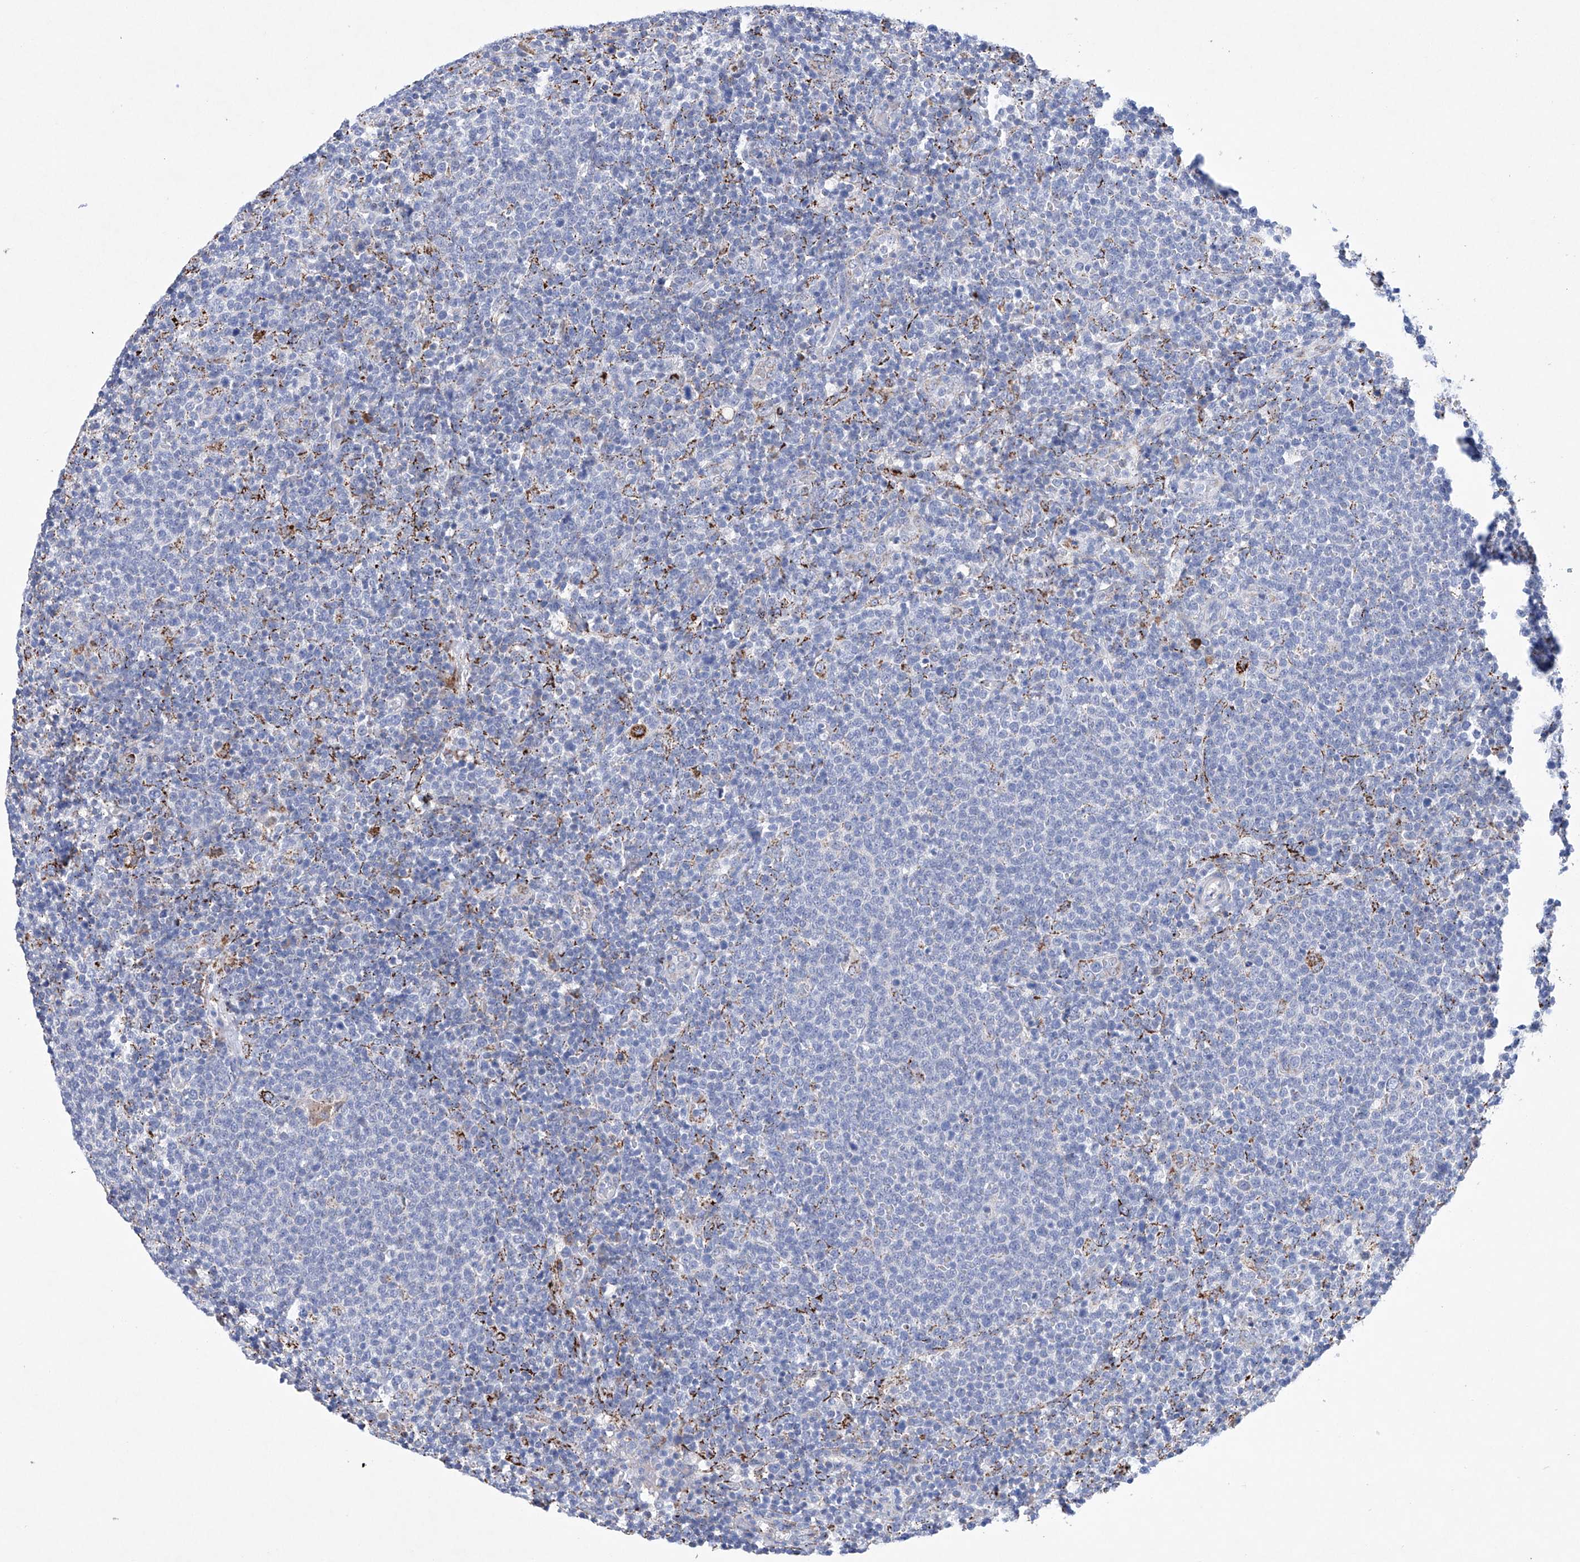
{"staining": {"intensity": "negative", "quantity": "none", "location": "none"}, "tissue": "lymphoma", "cell_type": "Tumor cells", "image_type": "cancer", "snomed": [{"axis": "morphology", "description": "Malignant lymphoma, non-Hodgkin's type, High grade"}, {"axis": "topography", "description": "Lymph node"}], "caption": "Malignant lymphoma, non-Hodgkin's type (high-grade) was stained to show a protein in brown. There is no significant staining in tumor cells. (DAB (3,3'-diaminobenzidine) IHC with hematoxylin counter stain).", "gene": "NRROS", "patient": {"sex": "male", "age": 61}}